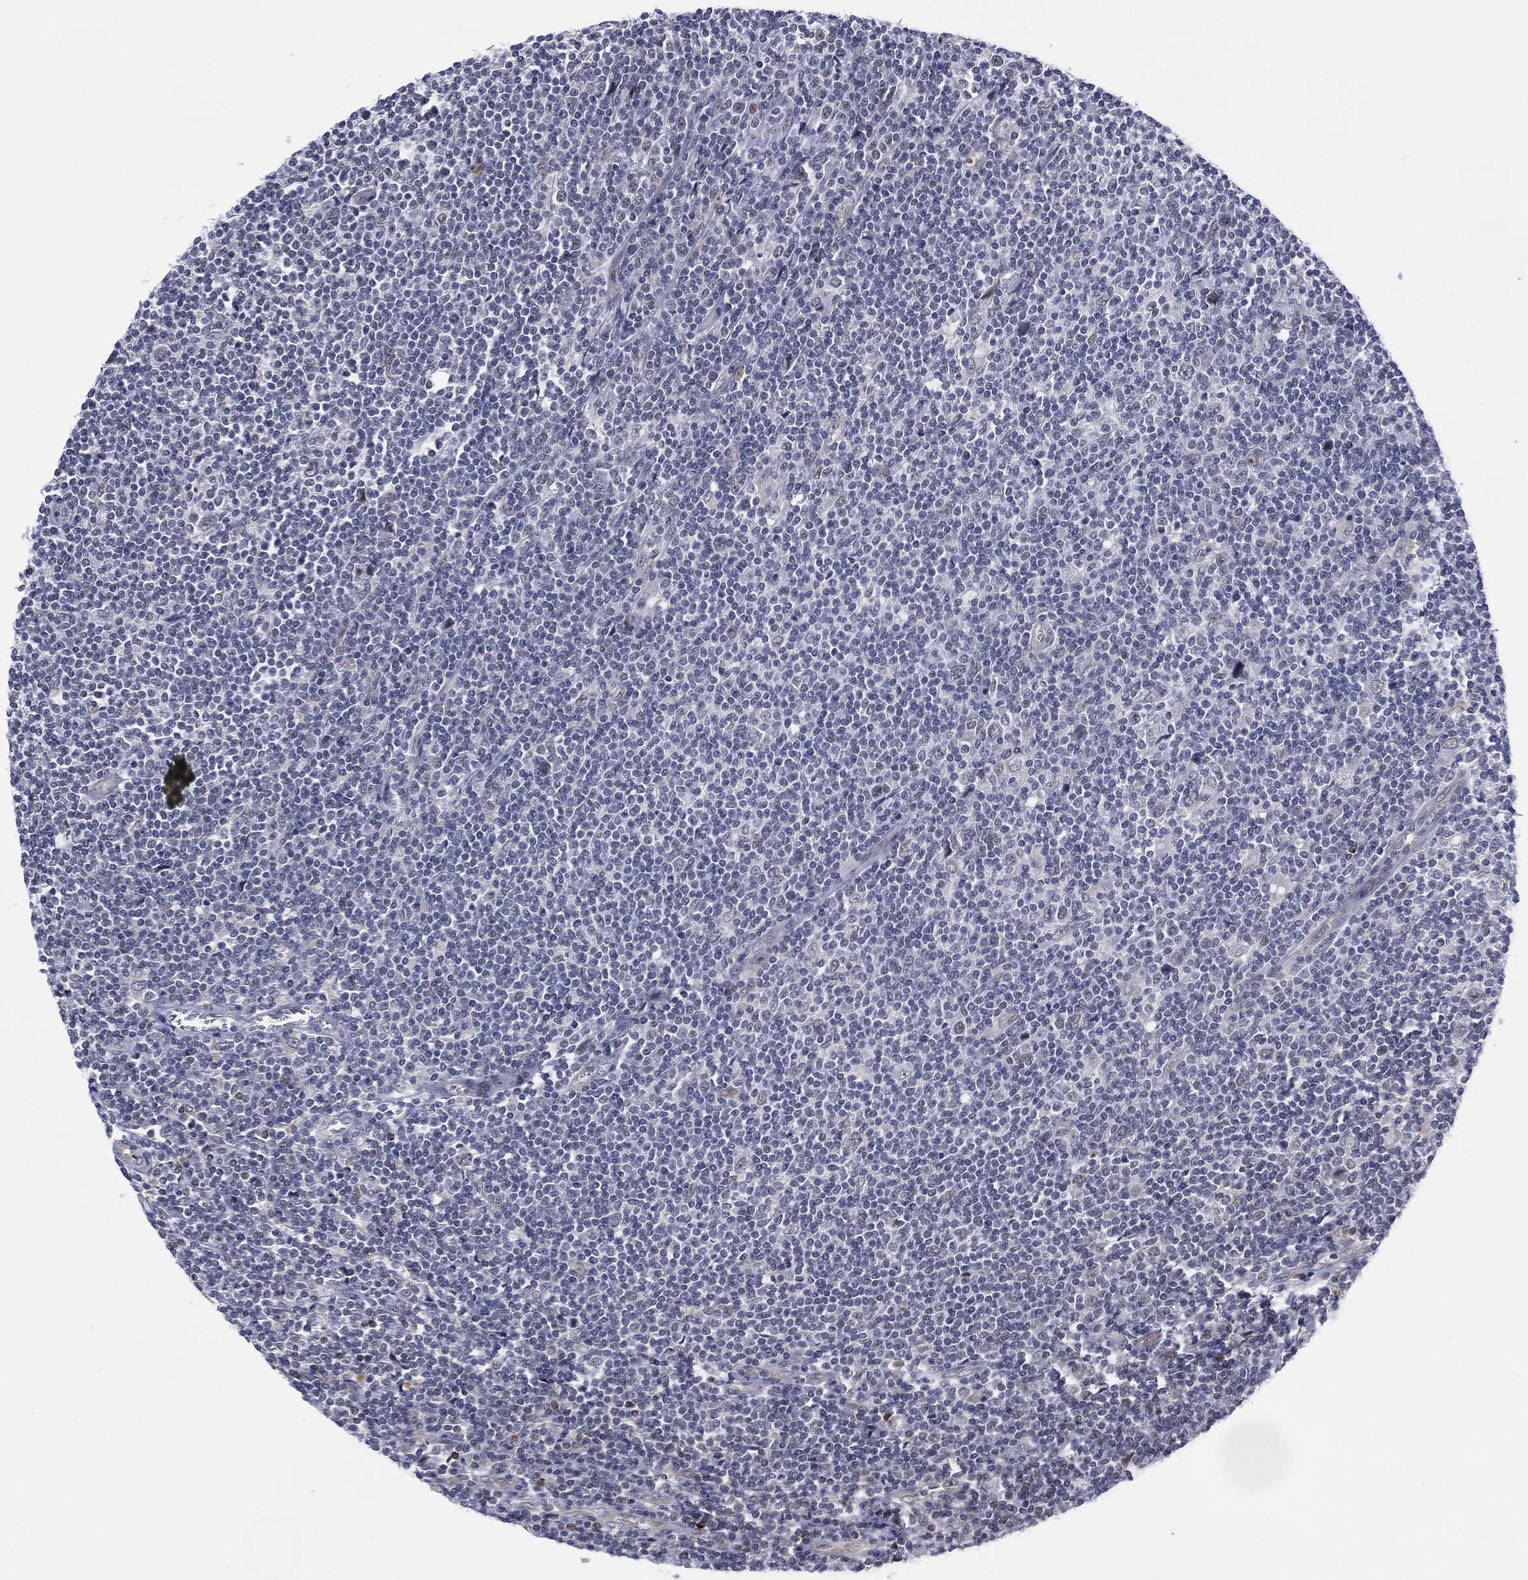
{"staining": {"intensity": "negative", "quantity": "none", "location": "none"}, "tissue": "lymphoma", "cell_type": "Tumor cells", "image_type": "cancer", "snomed": [{"axis": "morphology", "description": "Hodgkin's disease, NOS"}, {"axis": "topography", "description": "Lymph node"}], "caption": "Tumor cells show no significant staining in Hodgkin's disease. The staining was performed using DAB (3,3'-diaminobenzidine) to visualize the protein expression in brown, while the nuclei were stained in blue with hematoxylin (Magnification: 20x).", "gene": "DPP4", "patient": {"sex": "male", "age": 40}}